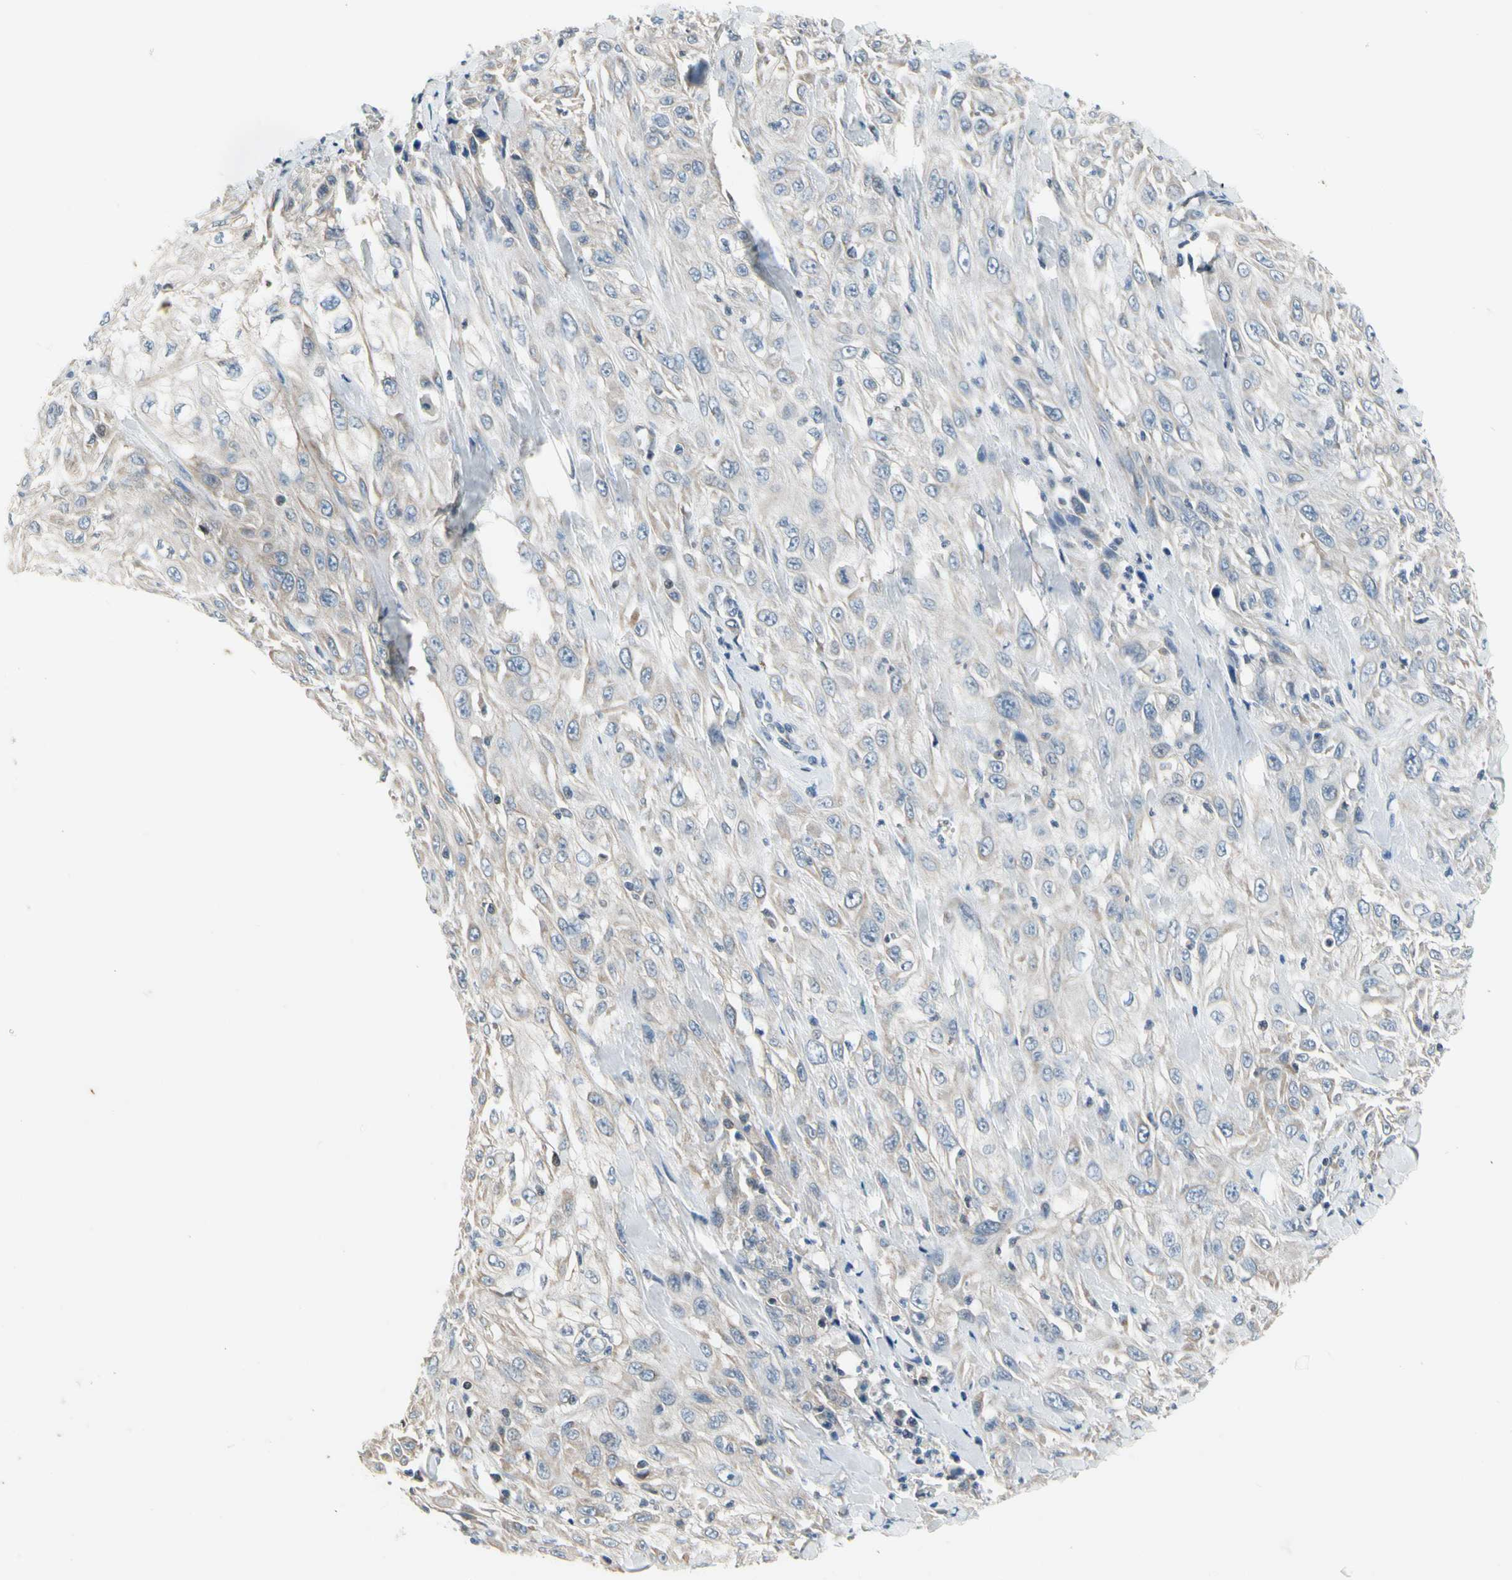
{"staining": {"intensity": "negative", "quantity": "none", "location": "none"}, "tissue": "skin cancer", "cell_type": "Tumor cells", "image_type": "cancer", "snomed": [{"axis": "morphology", "description": "Squamous cell carcinoma, NOS"}, {"axis": "morphology", "description": "Squamous cell carcinoma, metastatic, NOS"}, {"axis": "topography", "description": "Skin"}, {"axis": "topography", "description": "Lymph node"}], "caption": "High power microscopy histopathology image of an immunohistochemistry image of skin cancer (squamous cell carcinoma), revealing no significant positivity in tumor cells.", "gene": "SOX30", "patient": {"sex": "male", "age": 75}}